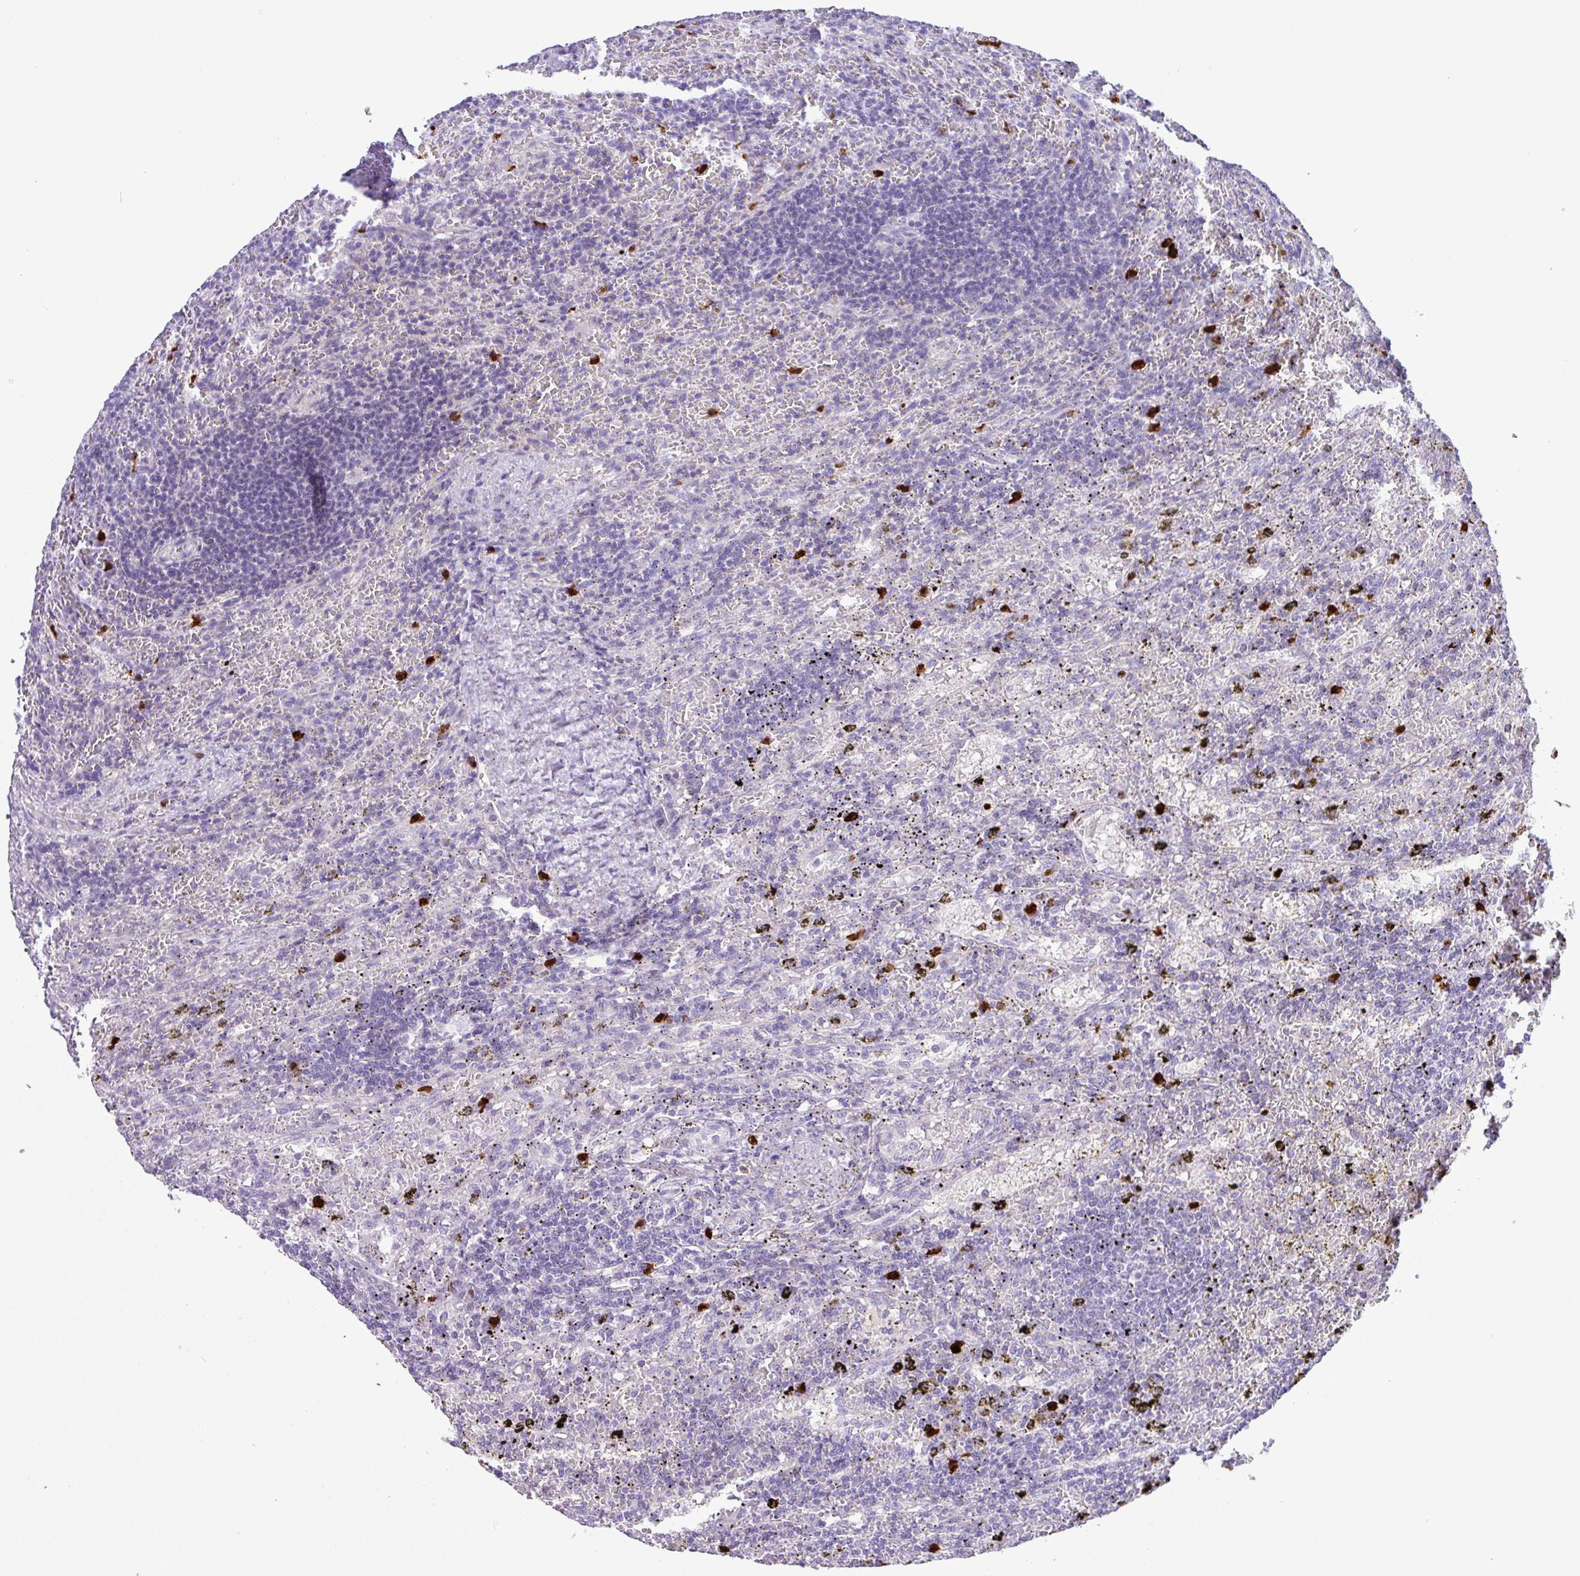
{"staining": {"intensity": "negative", "quantity": "none", "location": "none"}, "tissue": "lymphoma", "cell_type": "Tumor cells", "image_type": "cancer", "snomed": [{"axis": "morphology", "description": "Malignant lymphoma, non-Hodgkin's type, Low grade"}, {"axis": "topography", "description": "Spleen"}], "caption": "The micrograph demonstrates no staining of tumor cells in malignant lymphoma, non-Hodgkin's type (low-grade).", "gene": "MRM2", "patient": {"sex": "male", "age": 76}}